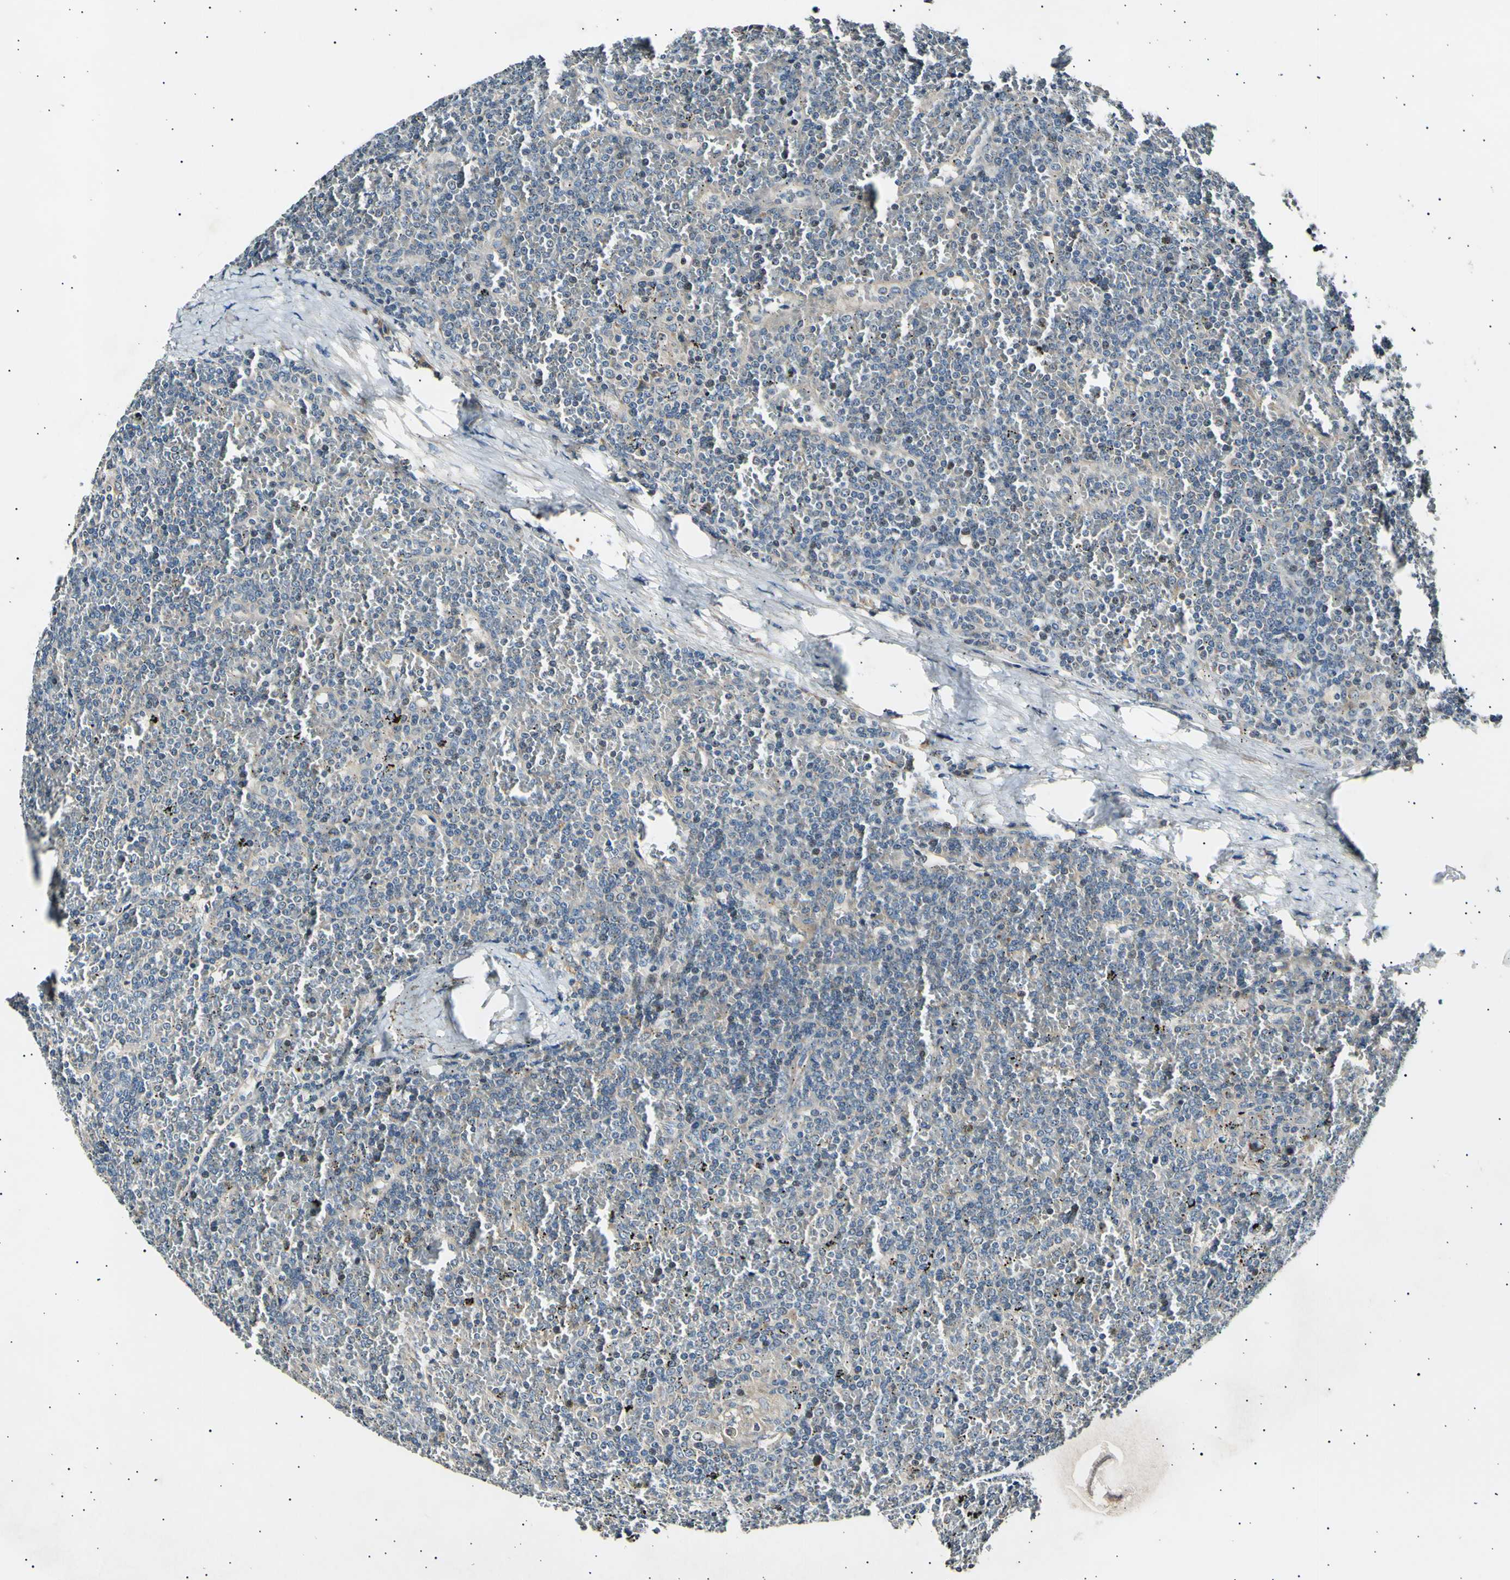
{"staining": {"intensity": "weak", "quantity": ">75%", "location": "cytoplasmic/membranous"}, "tissue": "lymphoma", "cell_type": "Tumor cells", "image_type": "cancer", "snomed": [{"axis": "morphology", "description": "Malignant lymphoma, non-Hodgkin's type, Low grade"}, {"axis": "topography", "description": "Spleen"}], "caption": "IHC histopathology image of neoplastic tissue: human lymphoma stained using IHC reveals low levels of weak protein expression localized specifically in the cytoplasmic/membranous of tumor cells, appearing as a cytoplasmic/membranous brown color.", "gene": "ITGA6", "patient": {"sex": "female", "age": 19}}